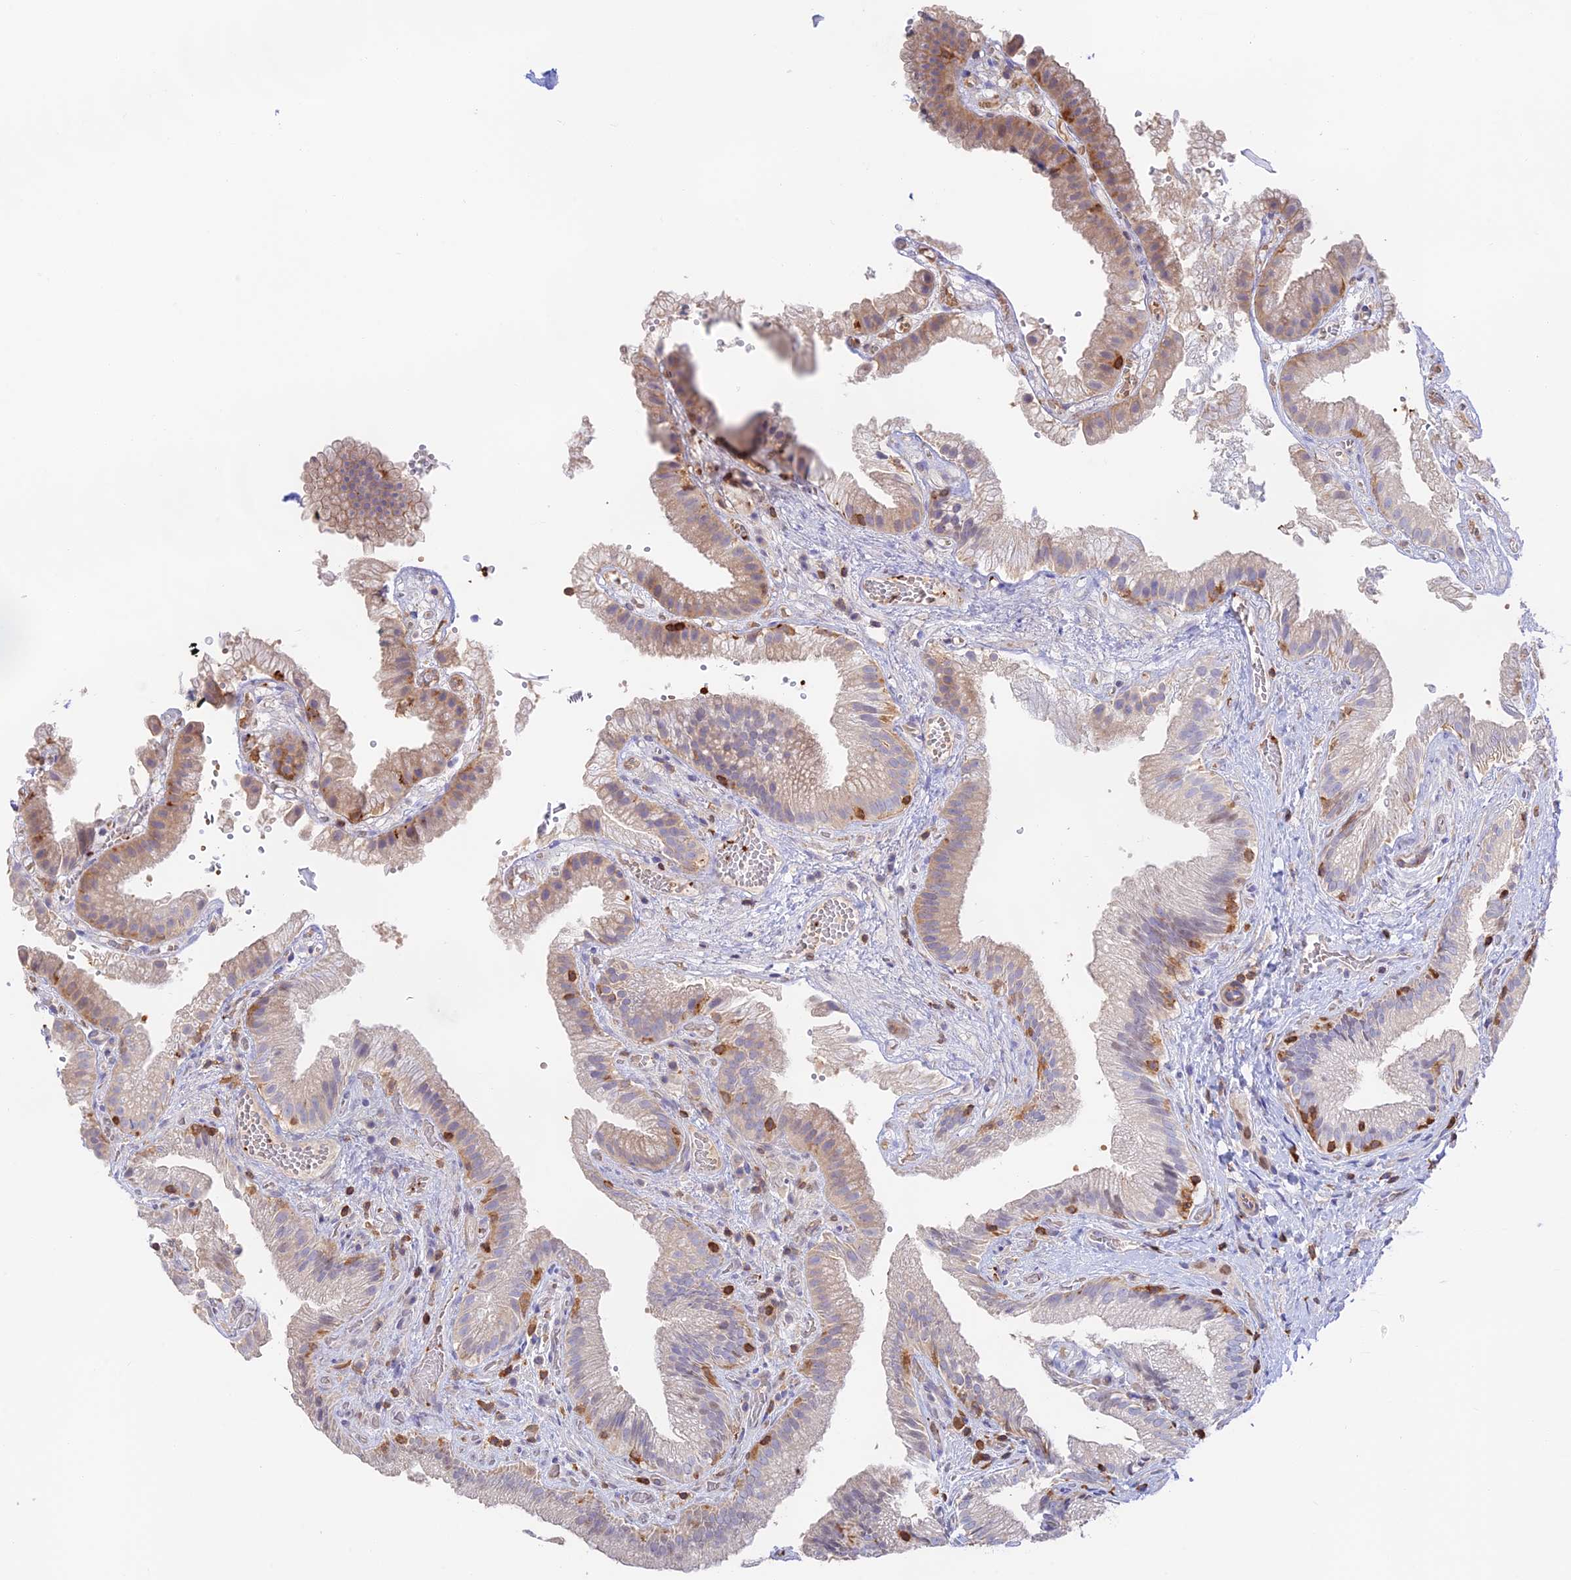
{"staining": {"intensity": "weak", "quantity": "25%-75%", "location": "cytoplasmic/membranous"}, "tissue": "gallbladder", "cell_type": "Glandular cells", "image_type": "normal", "snomed": [{"axis": "morphology", "description": "Normal tissue, NOS"}, {"axis": "topography", "description": "Gallbladder"}], "caption": "Immunohistochemical staining of benign human gallbladder exhibits low levels of weak cytoplasmic/membranous staining in about 25%-75% of glandular cells. (DAB = brown stain, brightfield microscopy at high magnification).", "gene": "DENND1C", "patient": {"sex": "female", "age": 30}}